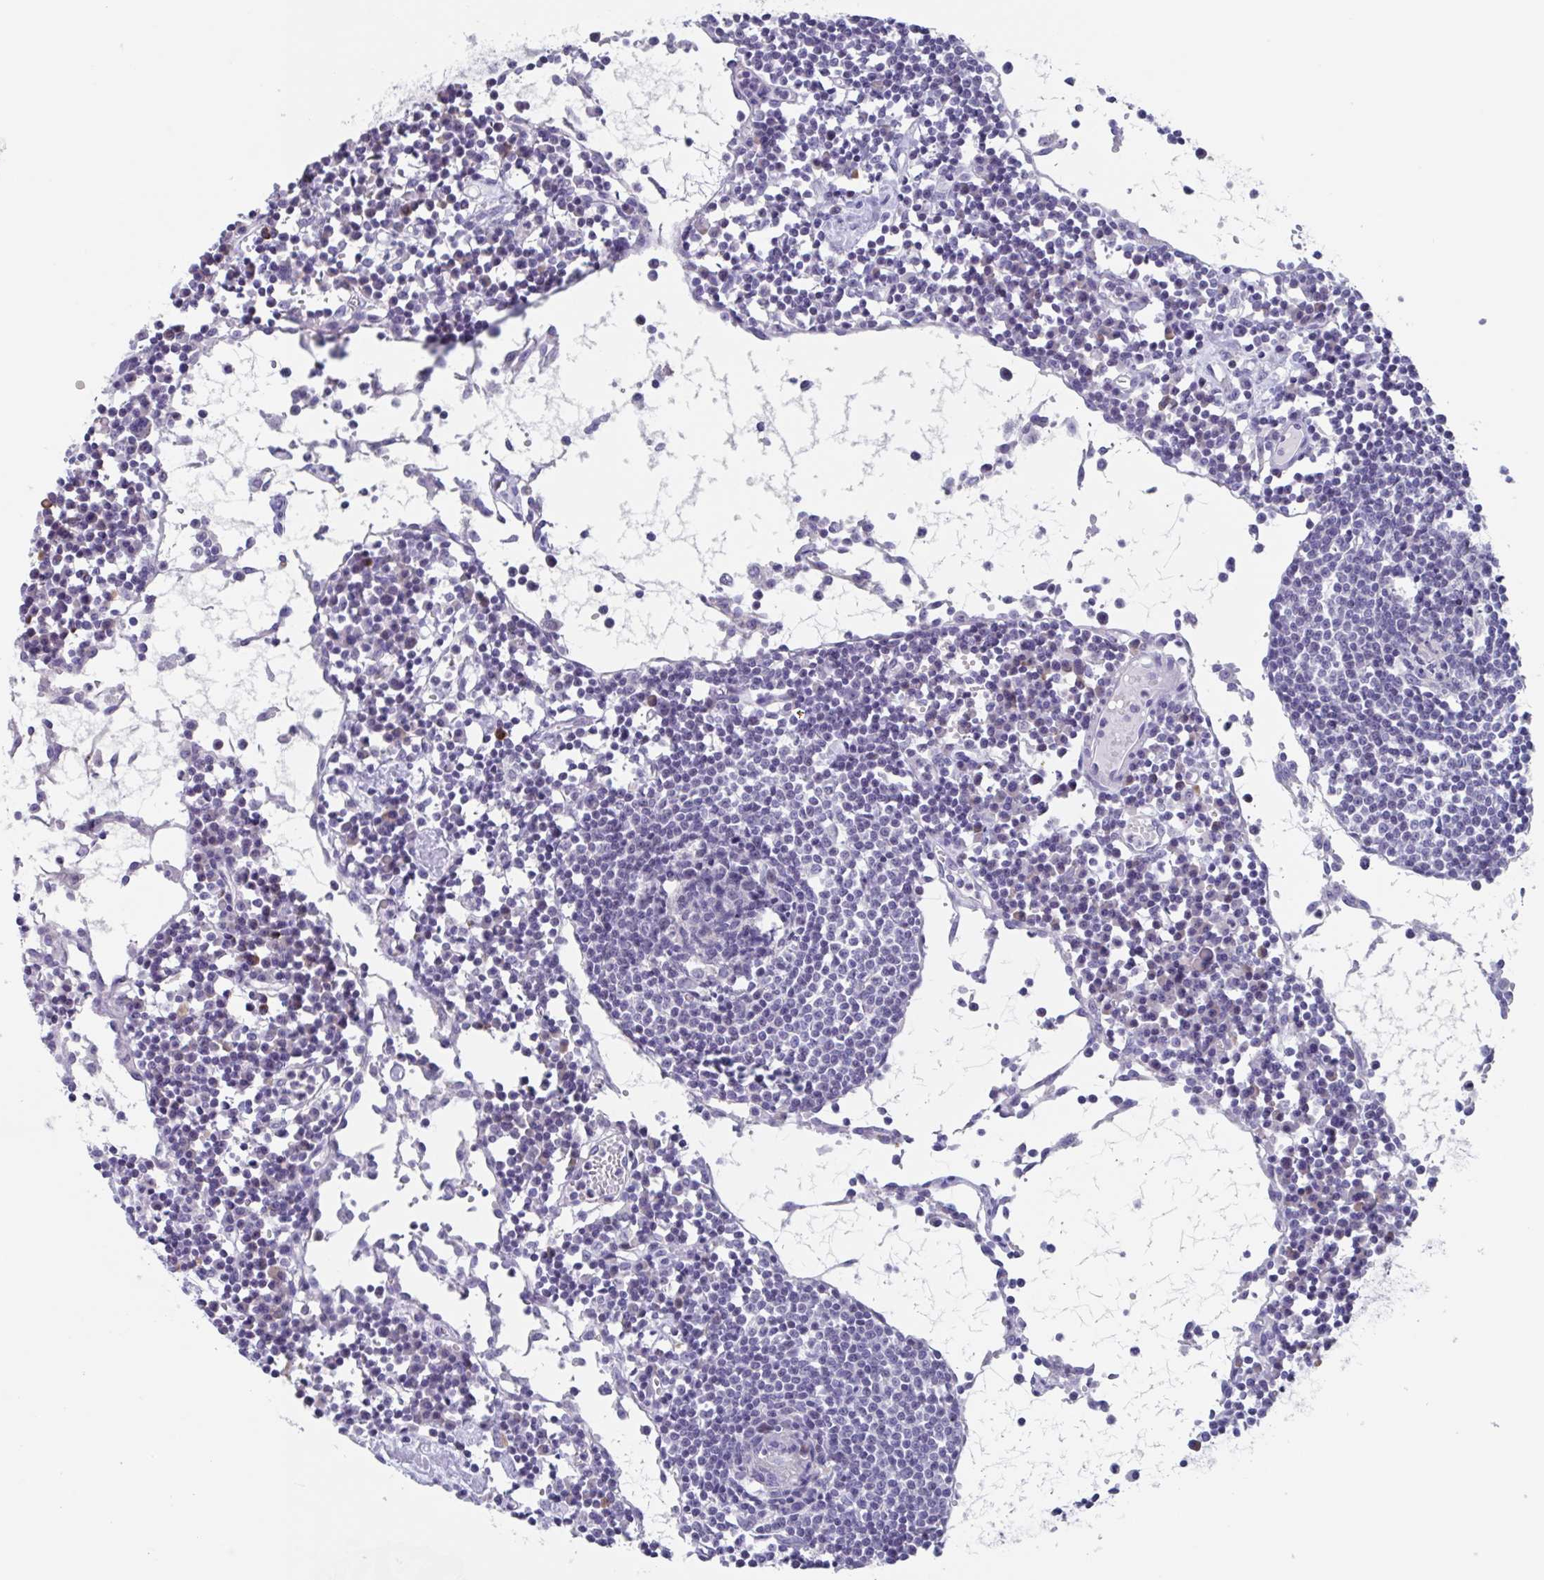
{"staining": {"intensity": "negative", "quantity": "none", "location": "none"}, "tissue": "lymph node", "cell_type": "Germinal center cells", "image_type": "normal", "snomed": [{"axis": "morphology", "description": "Normal tissue, NOS"}, {"axis": "topography", "description": "Lymph node"}], "caption": "Photomicrograph shows no protein positivity in germinal center cells of benign lymph node. Brightfield microscopy of immunohistochemistry (IHC) stained with DAB (3,3'-diaminobenzidine) (brown) and hematoxylin (blue), captured at high magnification.", "gene": "NOXRED1", "patient": {"sex": "female", "age": 78}}